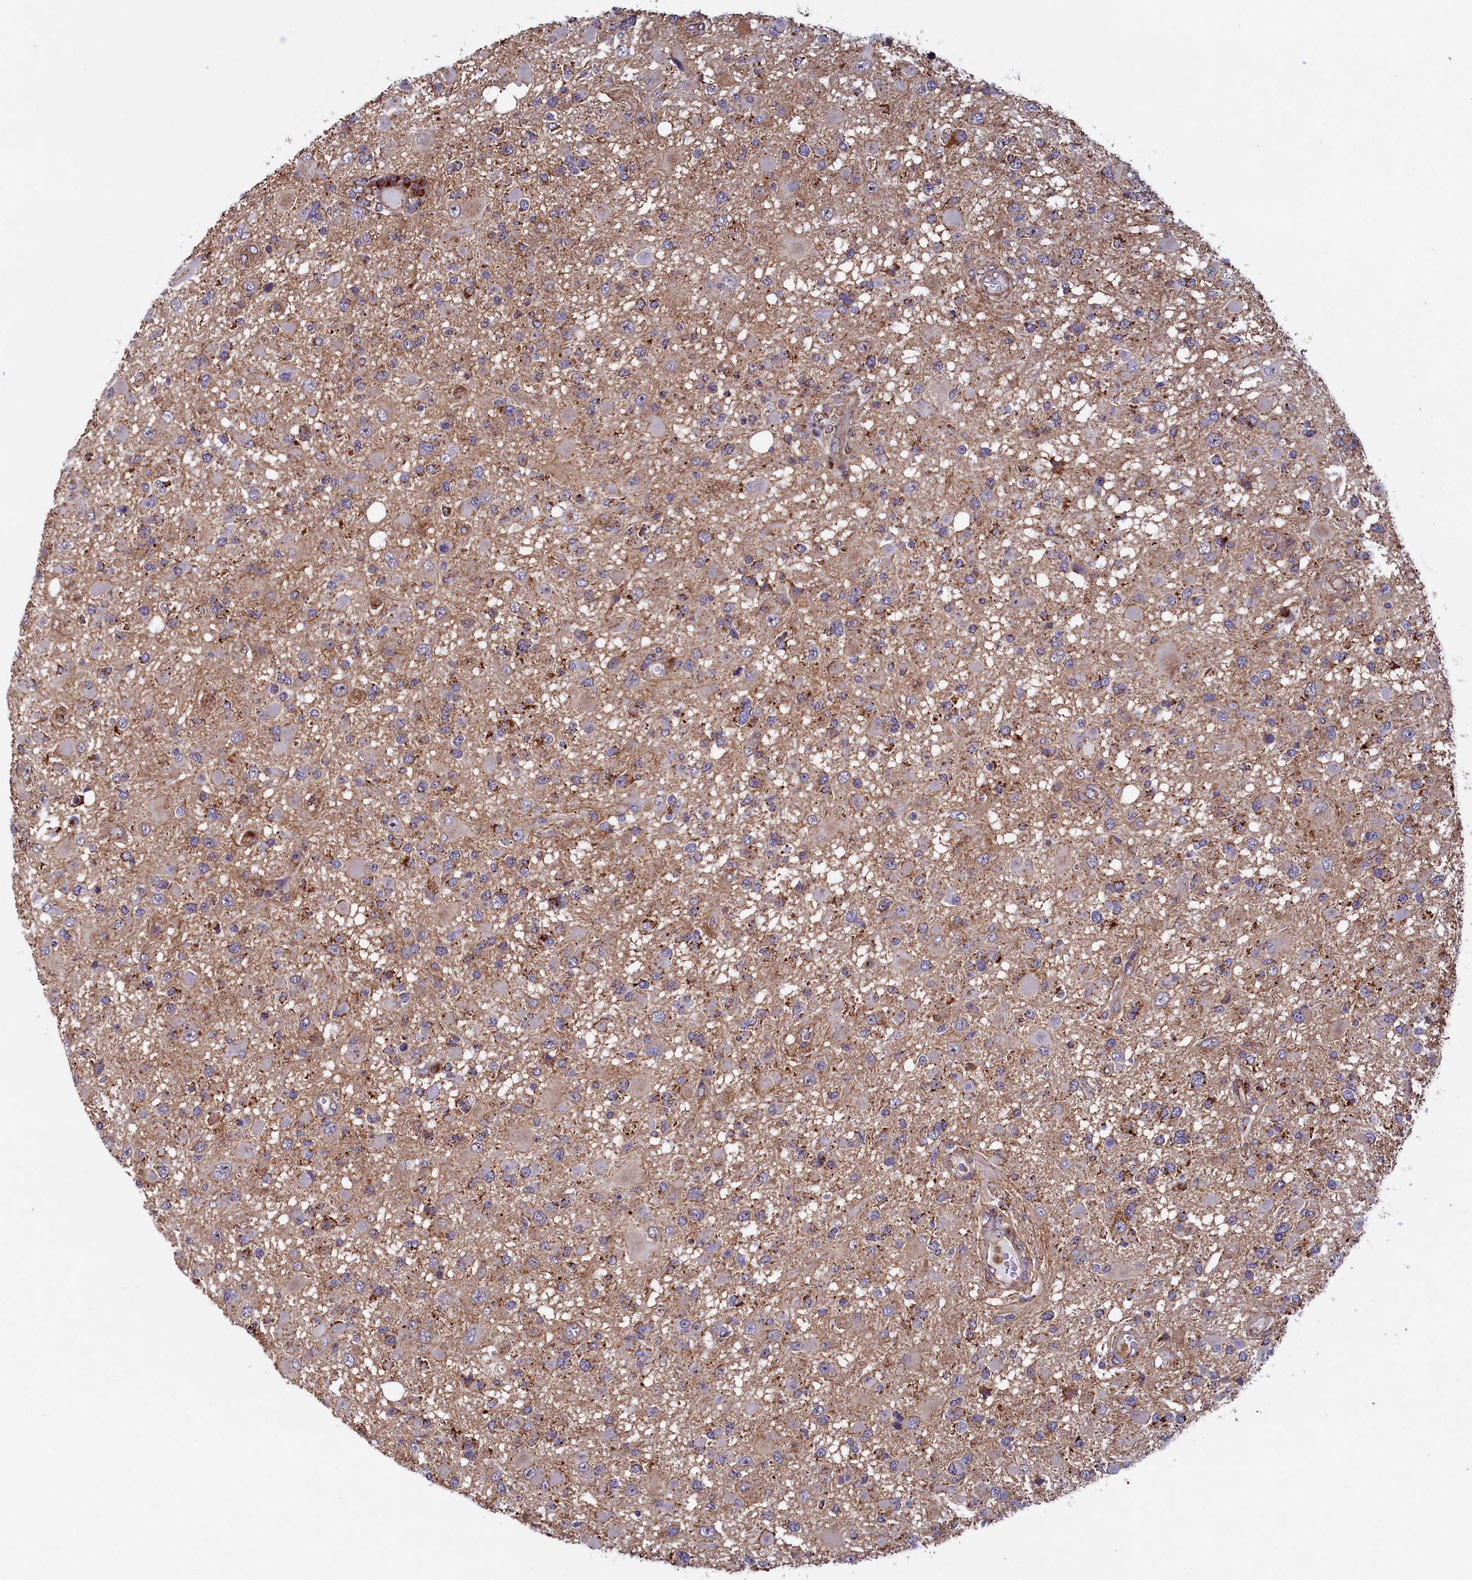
{"staining": {"intensity": "moderate", "quantity": "<25%", "location": "cytoplasmic/membranous"}, "tissue": "glioma", "cell_type": "Tumor cells", "image_type": "cancer", "snomed": [{"axis": "morphology", "description": "Glioma, malignant, High grade"}, {"axis": "topography", "description": "Brain"}], "caption": "Malignant glioma (high-grade) was stained to show a protein in brown. There is low levels of moderate cytoplasmic/membranous expression in approximately <25% of tumor cells.", "gene": "UBE3B", "patient": {"sex": "male", "age": 53}}